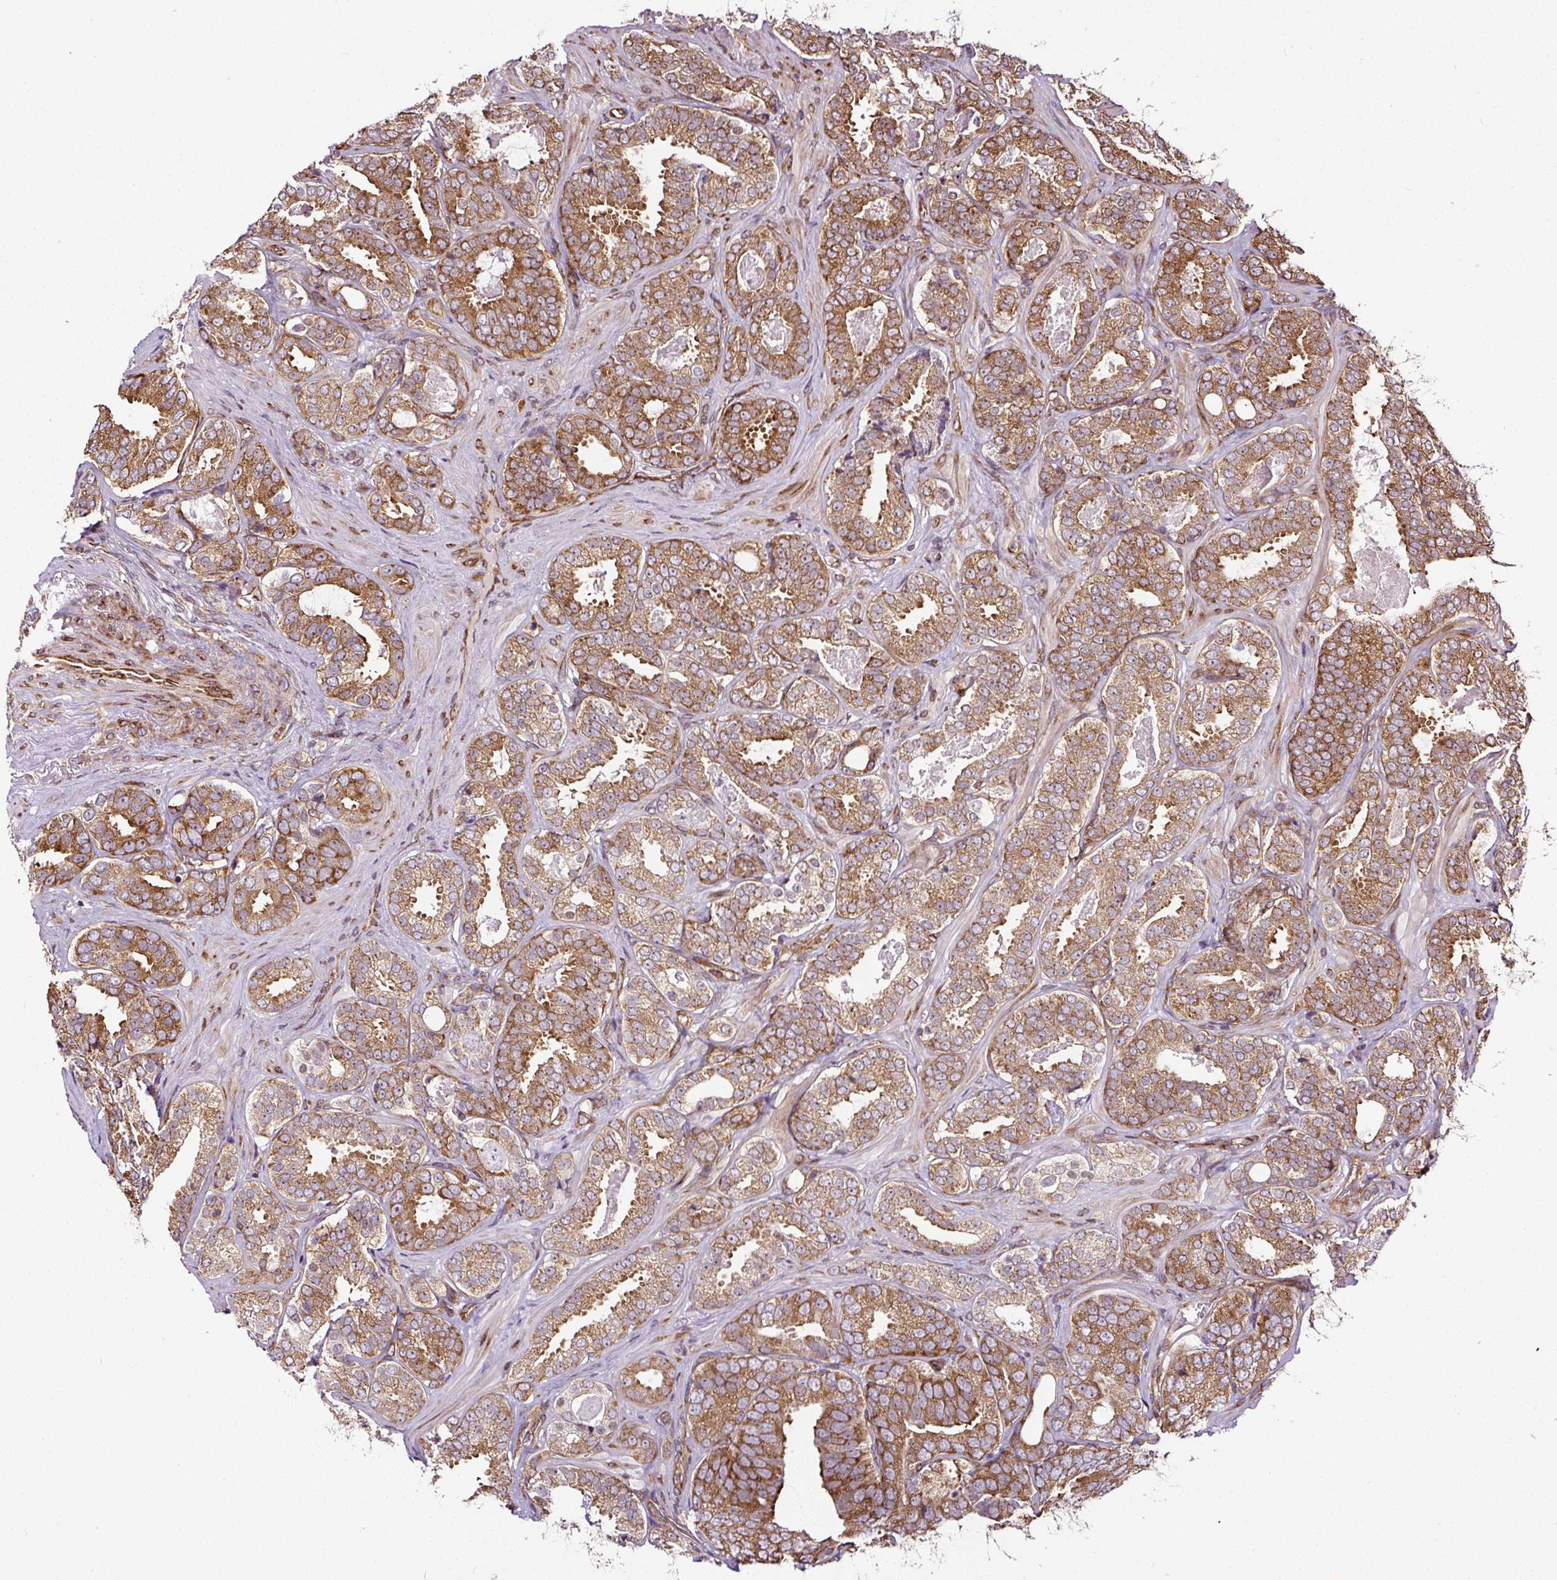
{"staining": {"intensity": "moderate", "quantity": ">75%", "location": "cytoplasmic/membranous"}, "tissue": "prostate cancer", "cell_type": "Tumor cells", "image_type": "cancer", "snomed": [{"axis": "morphology", "description": "Adenocarcinoma, High grade"}, {"axis": "topography", "description": "Prostate"}], "caption": "Brown immunohistochemical staining in human high-grade adenocarcinoma (prostate) reveals moderate cytoplasmic/membranous expression in approximately >75% of tumor cells.", "gene": "KDM4E", "patient": {"sex": "male", "age": 65}}